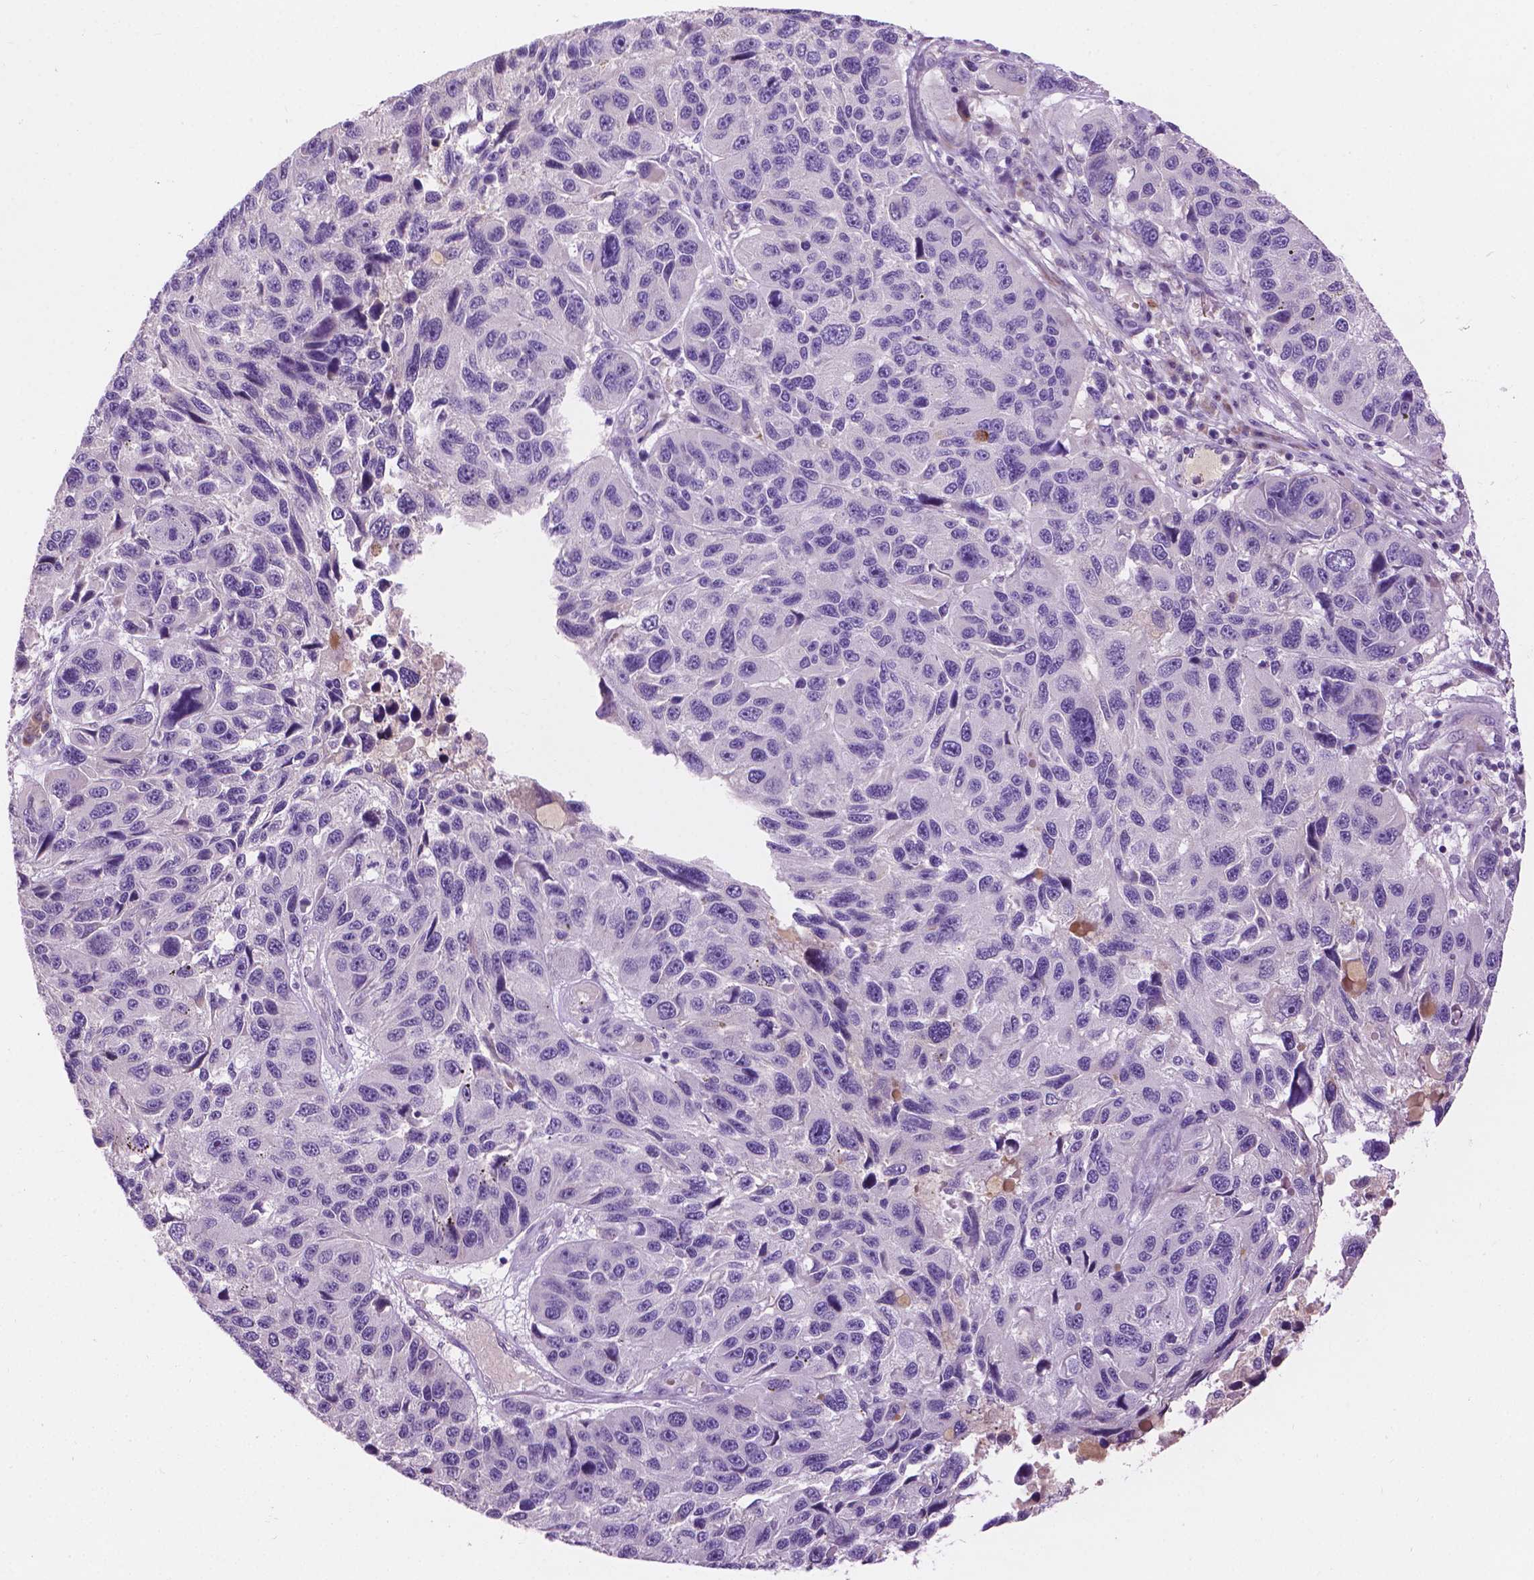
{"staining": {"intensity": "negative", "quantity": "none", "location": "none"}, "tissue": "melanoma", "cell_type": "Tumor cells", "image_type": "cancer", "snomed": [{"axis": "morphology", "description": "Malignant melanoma, NOS"}, {"axis": "topography", "description": "Skin"}], "caption": "Melanoma was stained to show a protein in brown. There is no significant positivity in tumor cells.", "gene": "NOXO1", "patient": {"sex": "male", "age": 53}}